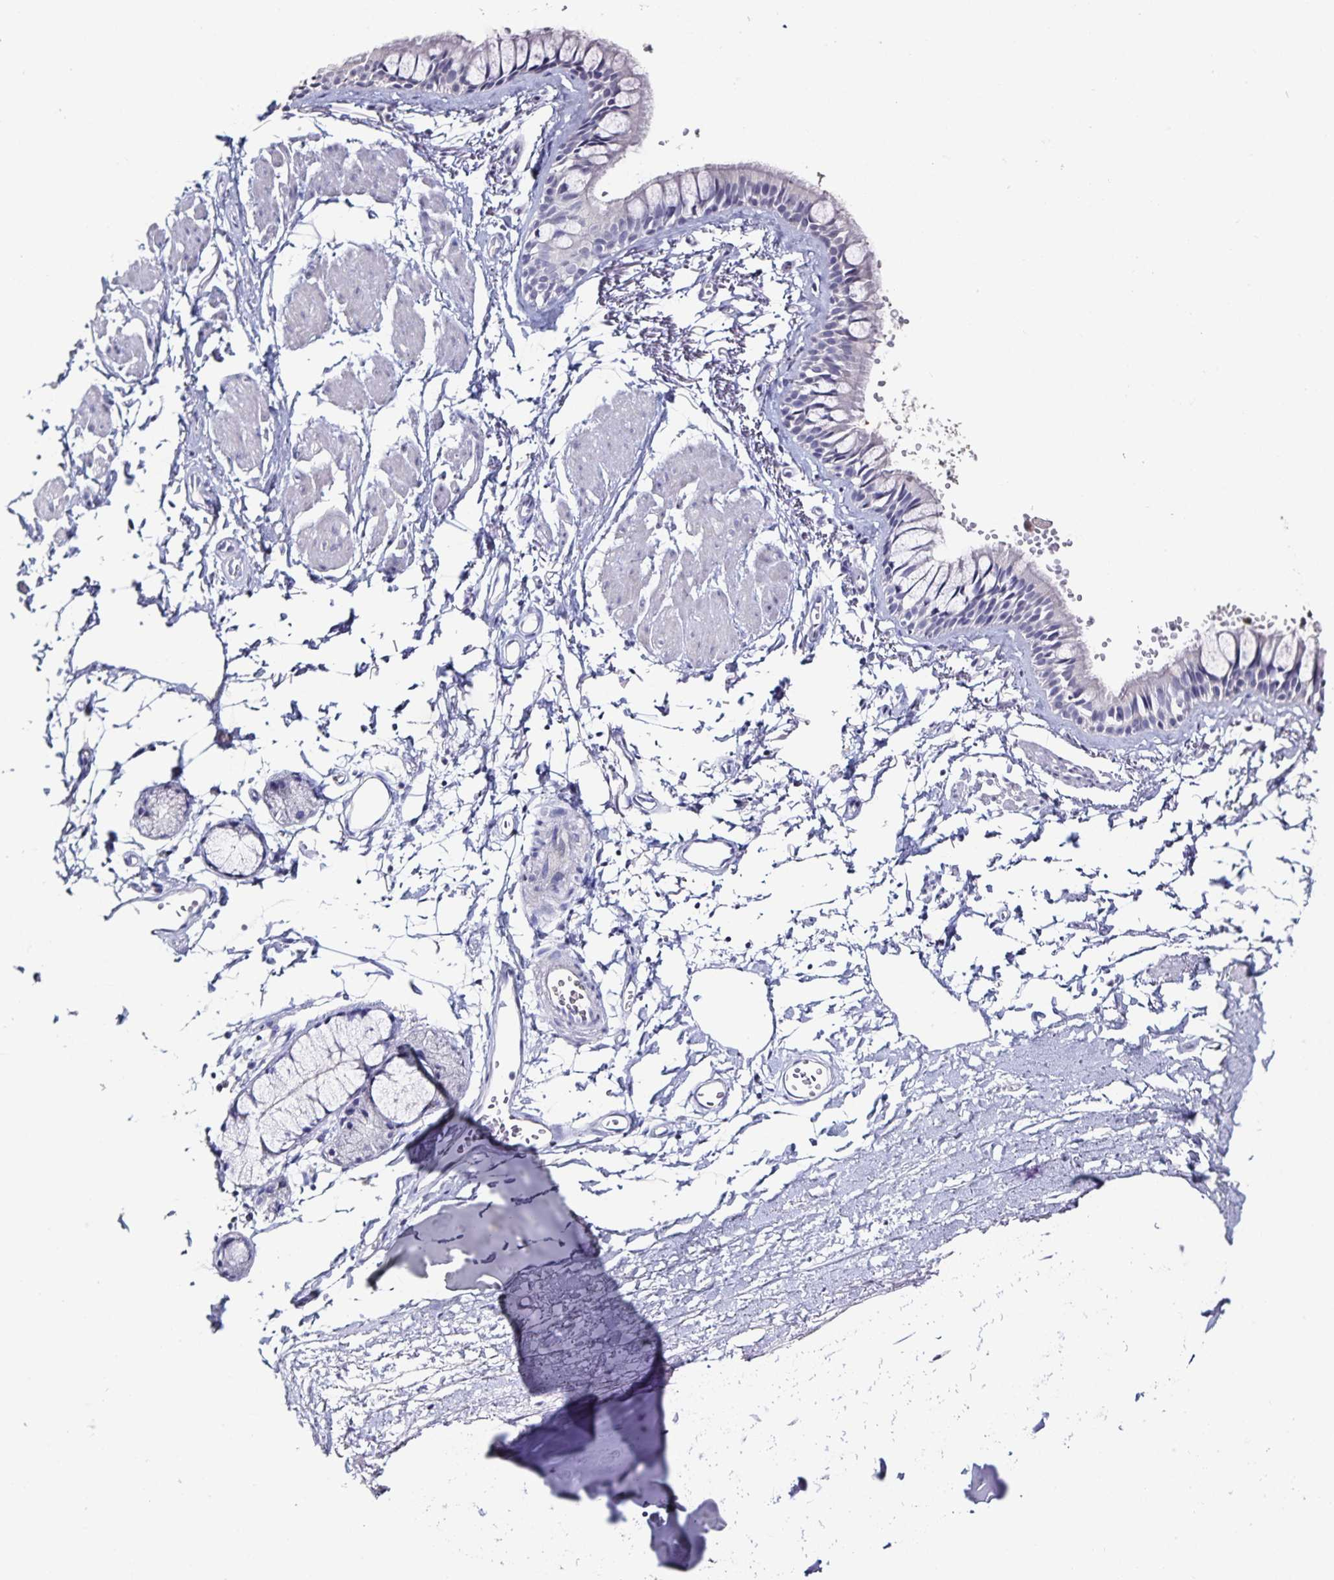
{"staining": {"intensity": "negative", "quantity": "none", "location": "none"}, "tissue": "bronchus", "cell_type": "Respiratory epithelial cells", "image_type": "normal", "snomed": [{"axis": "morphology", "description": "Normal tissue, NOS"}, {"axis": "topography", "description": "Cartilage tissue"}, {"axis": "topography", "description": "Bronchus"}, {"axis": "topography", "description": "Peripheral nerve tissue"}], "caption": "IHC of unremarkable human bronchus exhibits no staining in respiratory epithelial cells.", "gene": "TTR", "patient": {"sex": "female", "age": 59}}